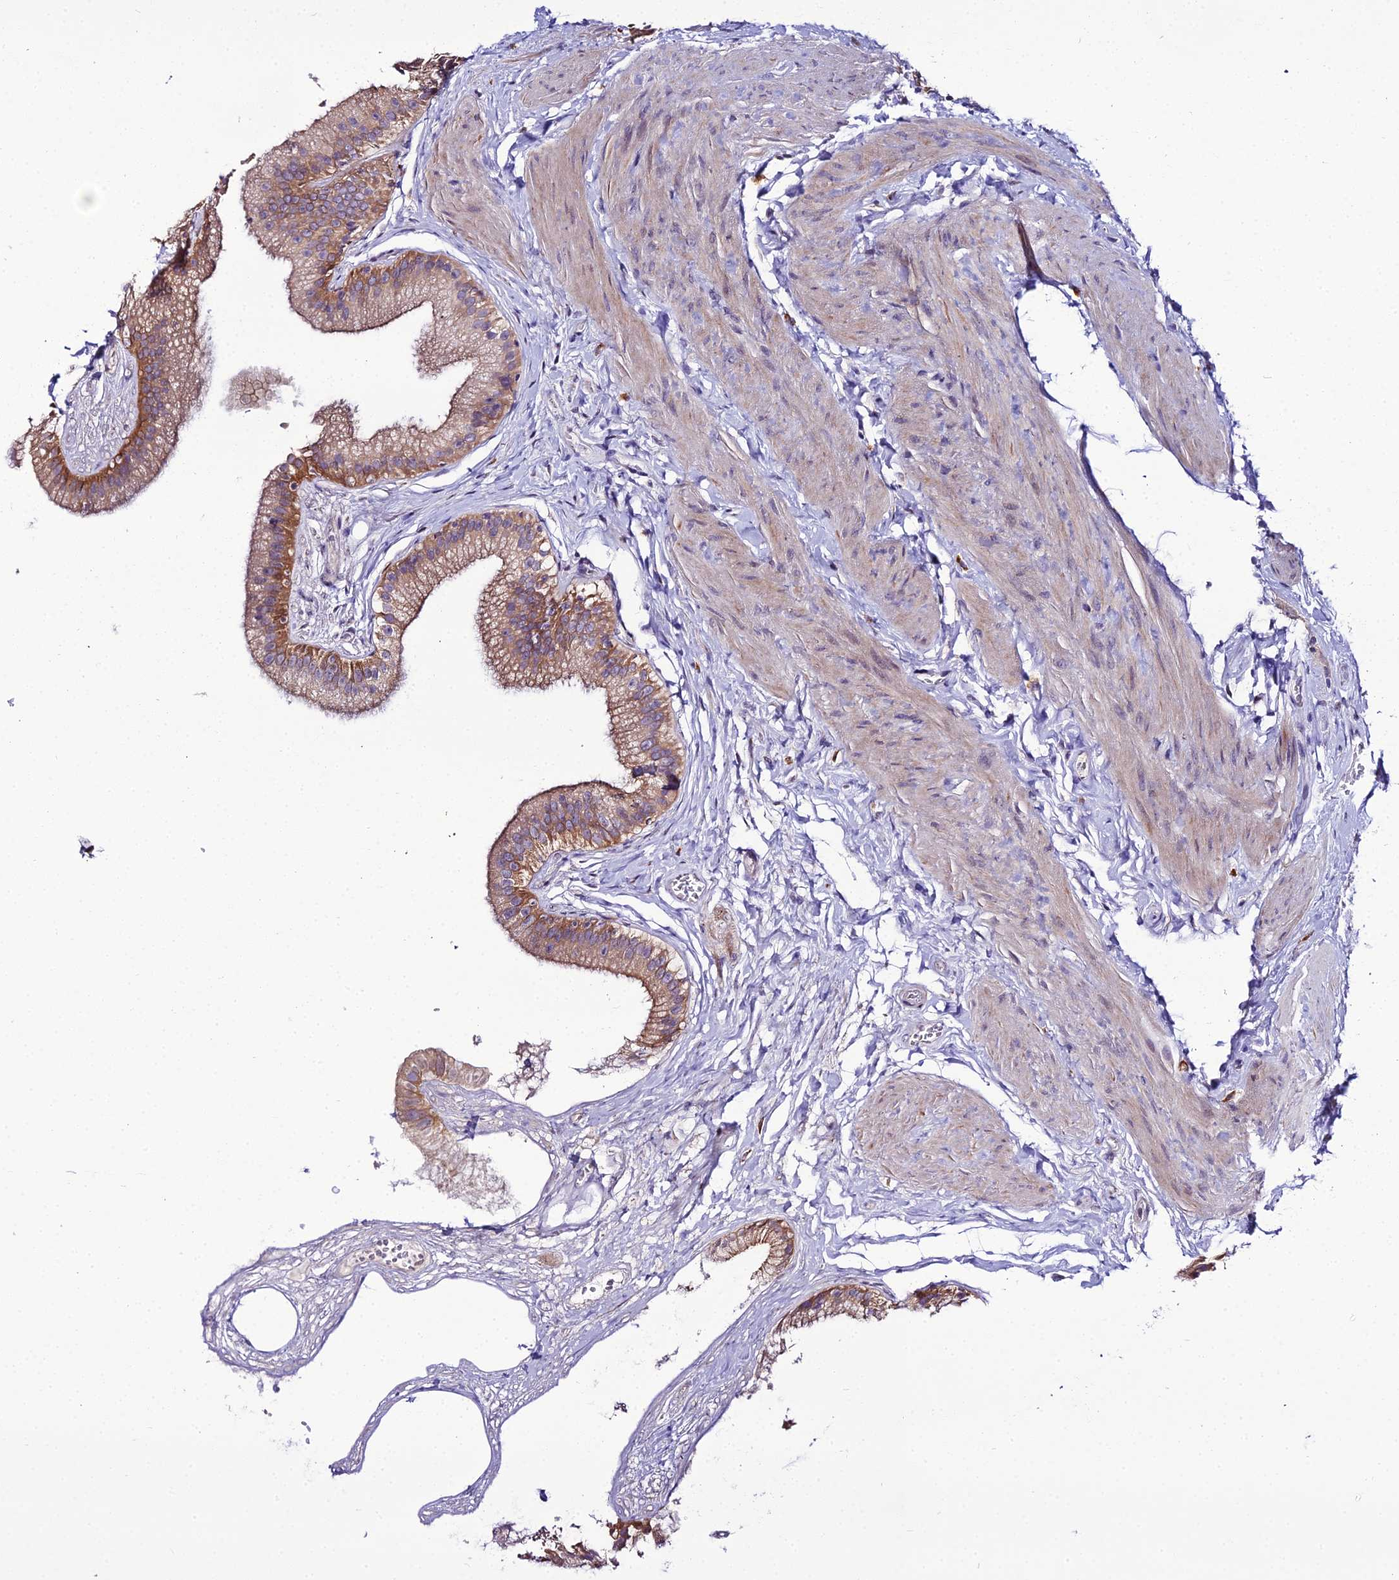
{"staining": {"intensity": "moderate", "quantity": "25%-75%", "location": "cytoplasmic/membranous"}, "tissue": "gallbladder", "cell_type": "Glandular cells", "image_type": "normal", "snomed": [{"axis": "morphology", "description": "Normal tissue, NOS"}, {"axis": "topography", "description": "Gallbladder"}], "caption": "Gallbladder stained with DAB IHC reveals medium levels of moderate cytoplasmic/membranous positivity in about 25%-75% of glandular cells. (Stains: DAB (3,3'-diaminobenzidine) in brown, nuclei in blue, Microscopy: brightfield microscopy at high magnification).", "gene": "MB21D2", "patient": {"sex": "female", "age": 54}}